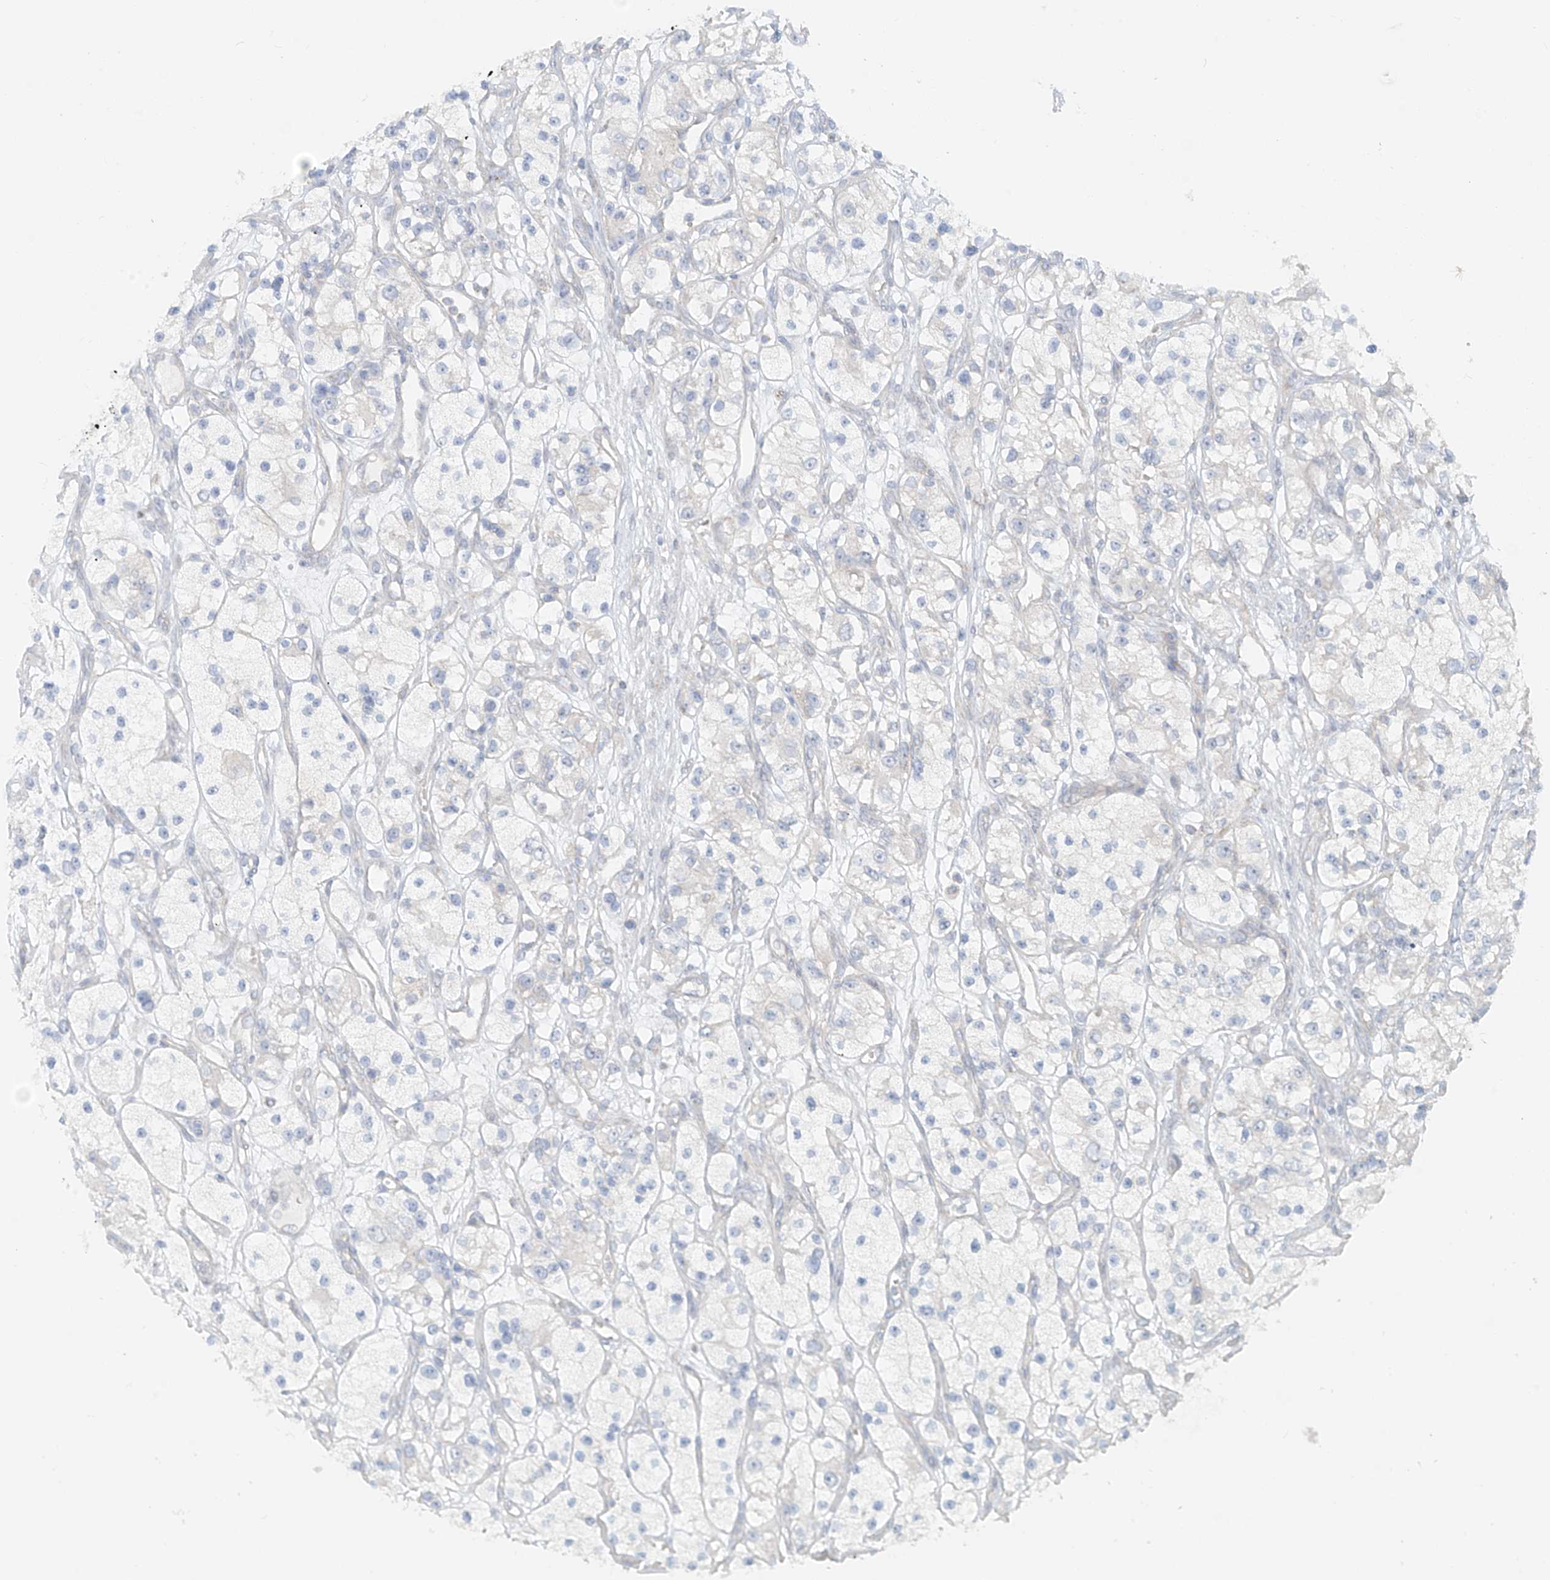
{"staining": {"intensity": "negative", "quantity": "none", "location": "none"}, "tissue": "renal cancer", "cell_type": "Tumor cells", "image_type": "cancer", "snomed": [{"axis": "morphology", "description": "Adenocarcinoma, NOS"}, {"axis": "topography", "description": "Kidney"}], "caption": "Immunohistochemical staining of renal cancer (adenocarcinoma) reveals no significant expression in tumor cells. Brightfield microscopy of immunohistochemistry stained with DAB (3,3'-diaminobenzidine) (brown) and hematoxylin (blue), captured at high magnification.", "gene": "UST", "patient": {"sex": "female", "age": 57}}